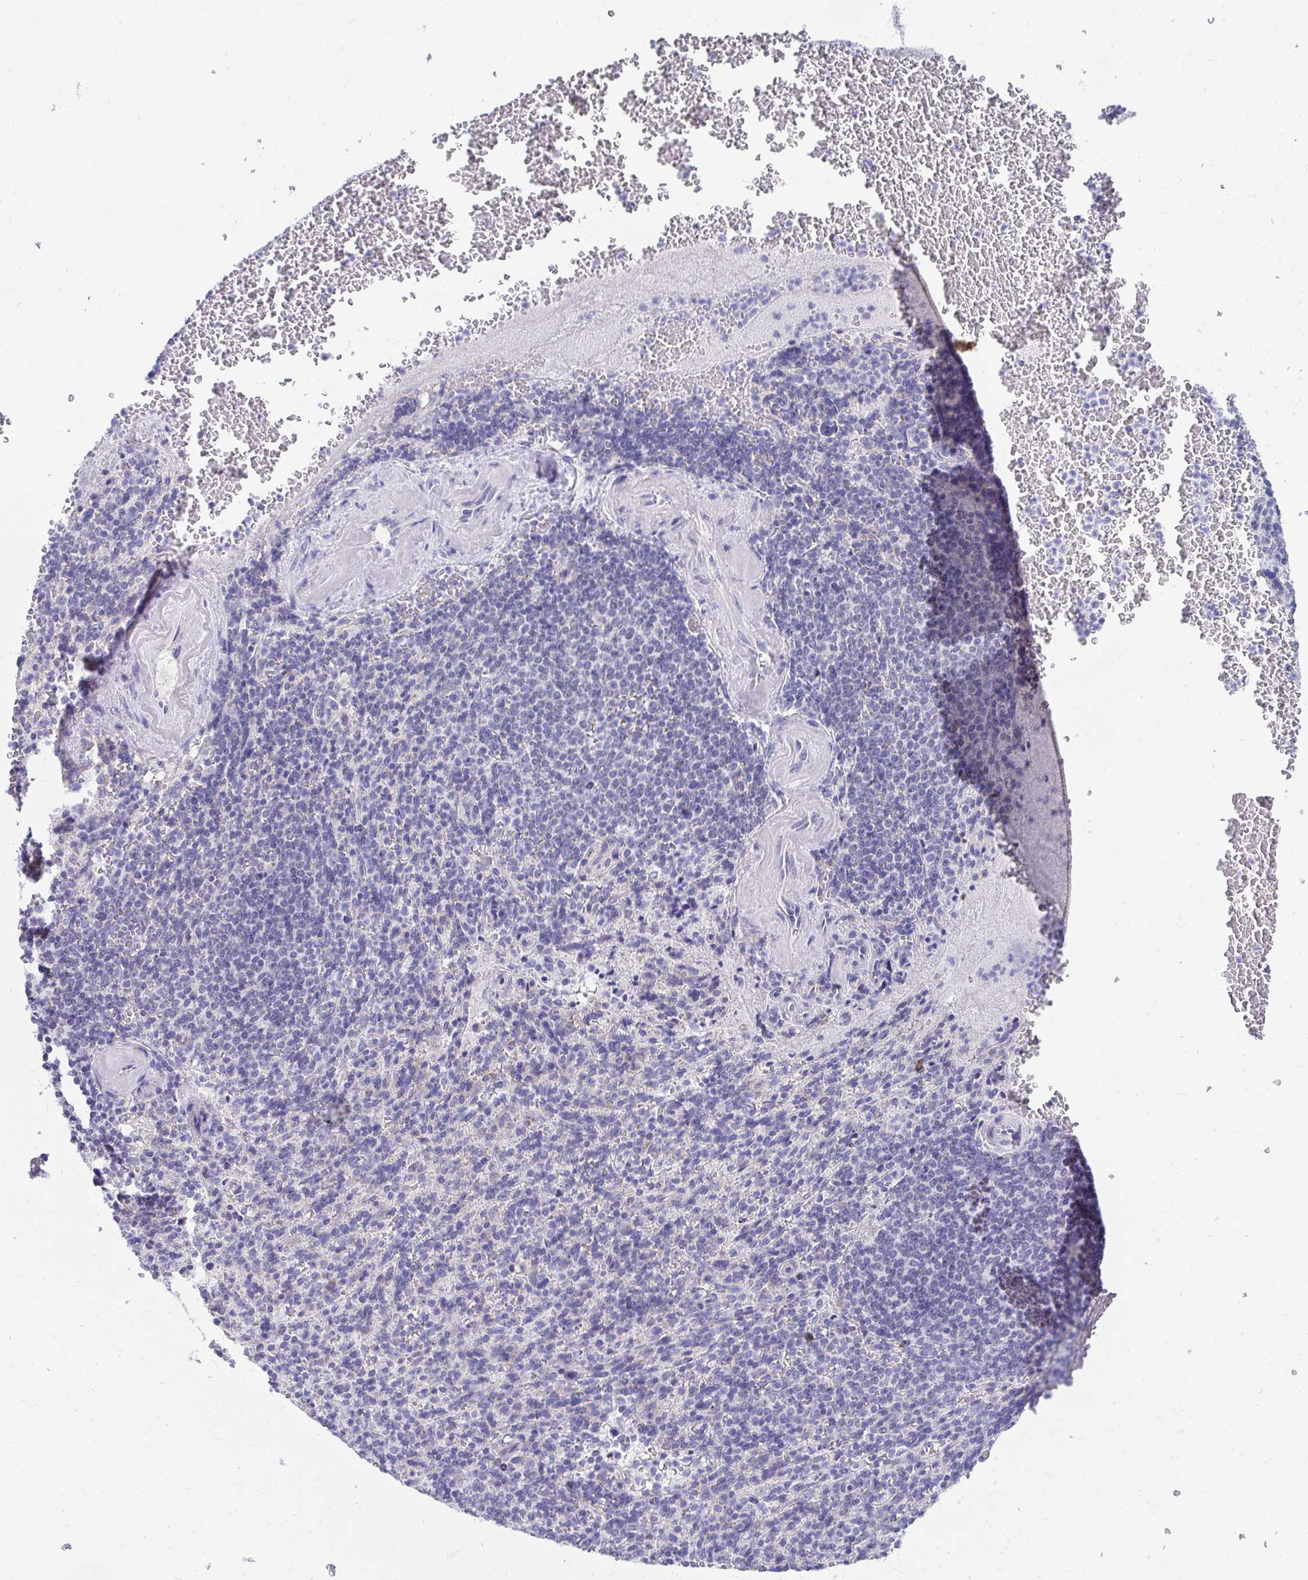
{"staining": {"intensity": "negative", "quantity": "none", "location": "none"}, "tissue": "spleen", "cell_type": "Cells in red pulp", "image_type": "normal", "snomed": [{"axis": "morphology", "description": "Normal tissue, NOS"}, {"axis": "topography", "description": "Spleen"}], "caption": "This histopathology image is of unremarkable spleen stained with IHC to label a protein in brown with the nuclei are counter-stained blue. There is no staining in cells in red pulp.", "gene": "TMPRSS2", "patient": {"sex": "female", "age": 74}}